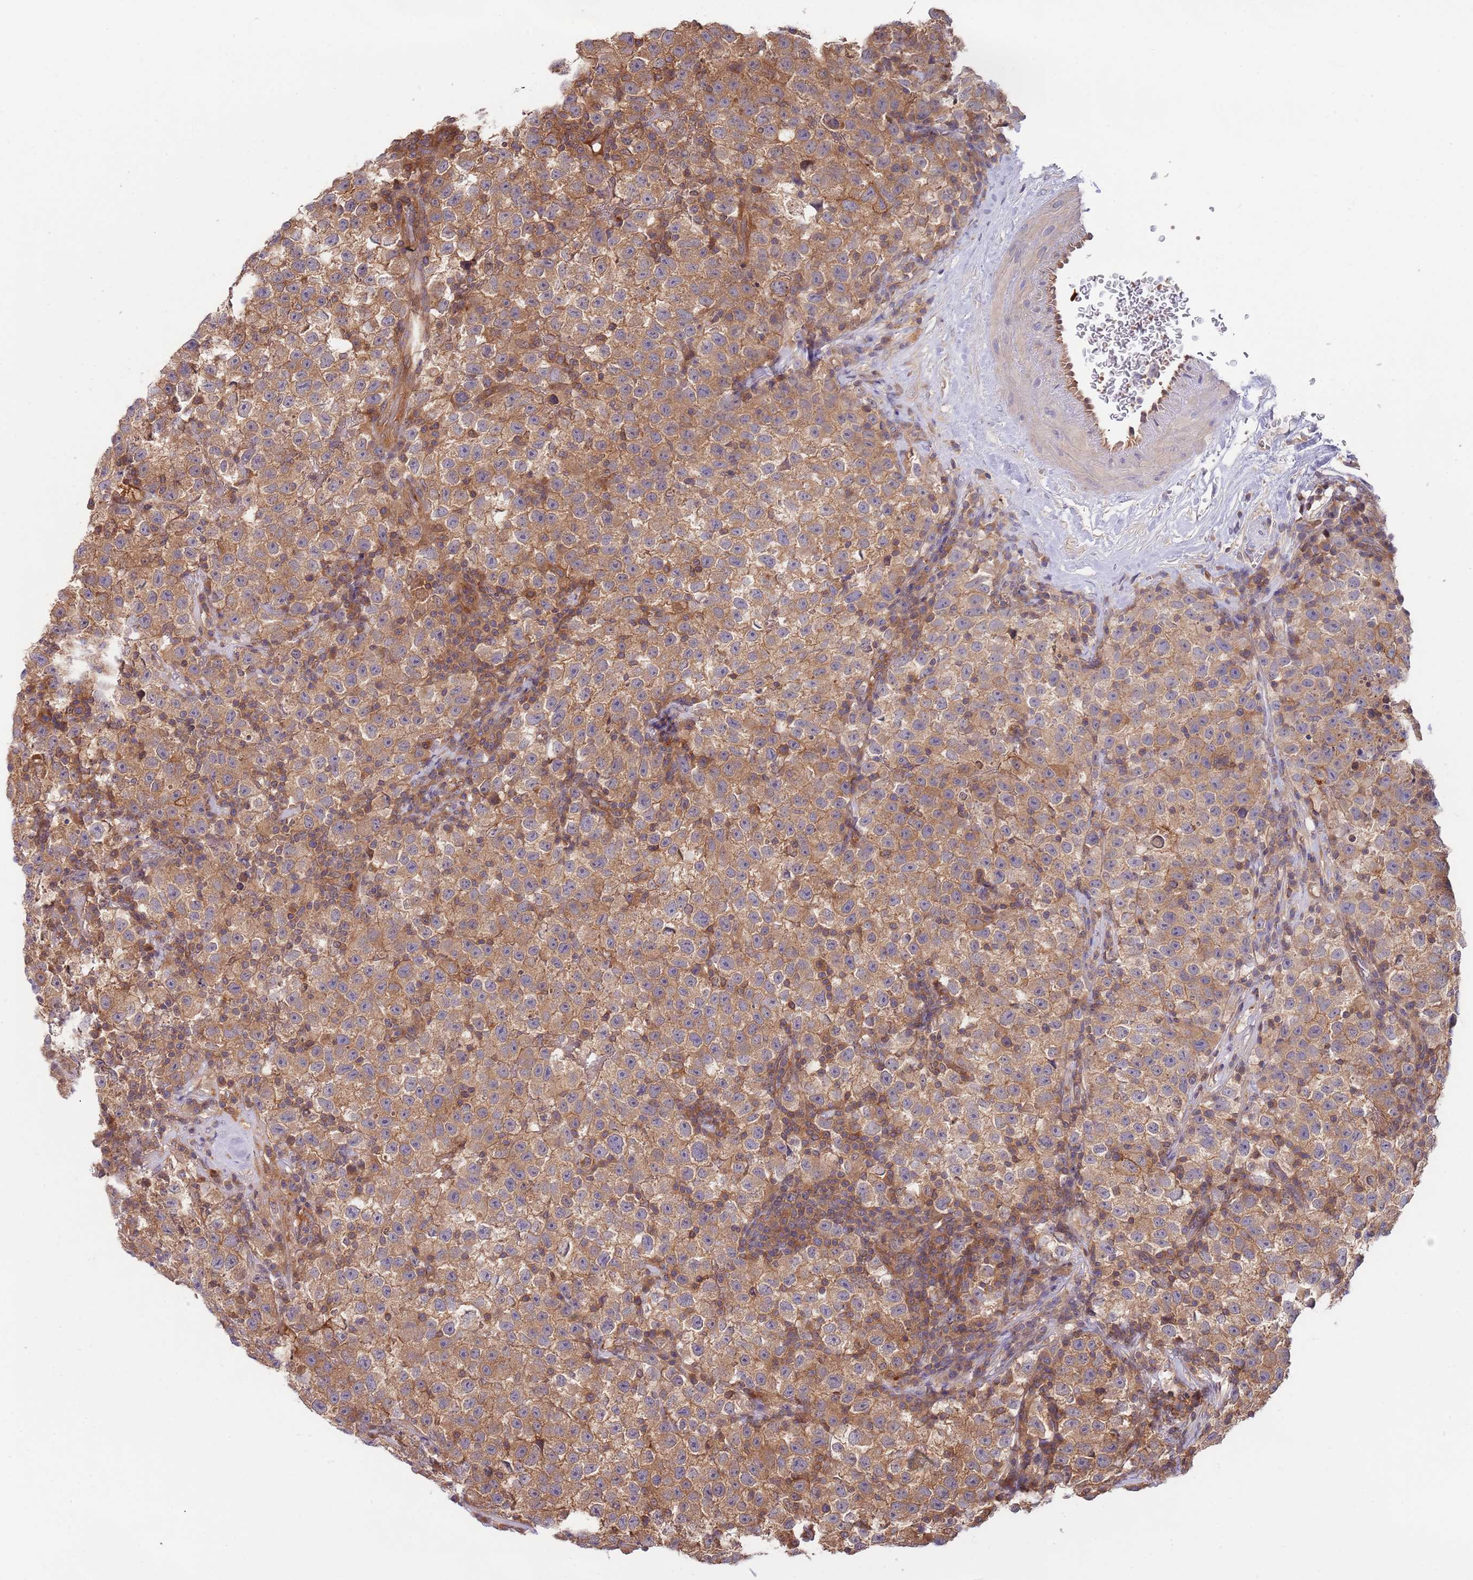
{"staining": {"intensity": "moderate", "quantity": ">75%", "location": "cytoplasmic/membranous"}, "tissue": "testis cancer", "cell_type": "Tumor cells", "image_type": "cancer", "snomed": [{"axis": "morphology", "description": "Seminoma, NOS"}, {"axis": "topography", "description": "Testis"}], "caption": "Protein expression analysis of testis cancer reveals moderate cytoplasmic/membranous expression in approximately >75% of tumor cells.", "gene": "GSDMD", "patient": {"sex": "male", "age": 22}}